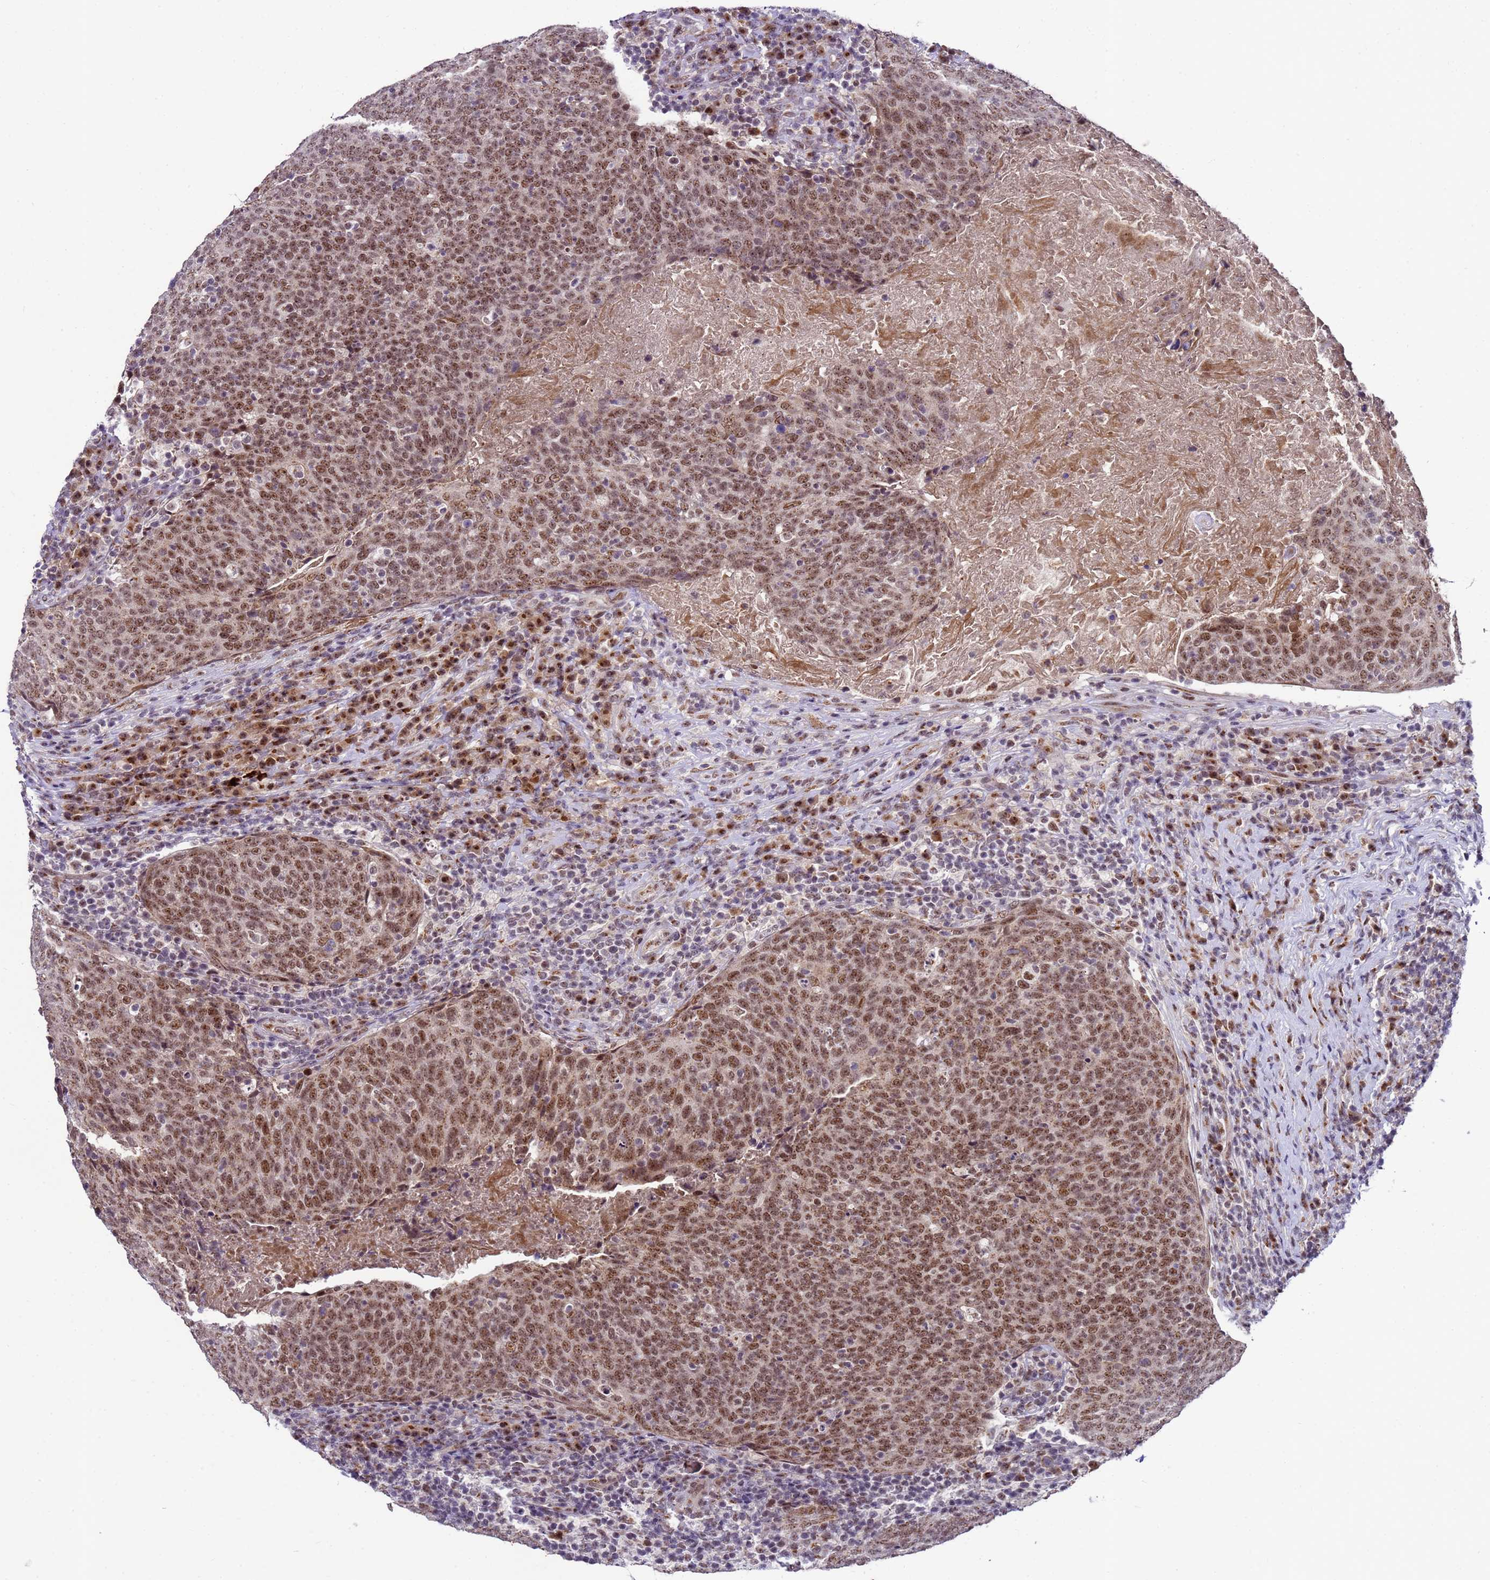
{"staining": {"intensity": "moderate", "quantity": ">75%", "location": "nuclear"}, "tissue": "head and neck cancer", "cell_type": "Tumor cells", "image_type": "cancer", "snomed": [{"axis": "morphology", "description": "Squamous cell carcinoma, NOS"}, {"axis": "morphology", "description": "Squamous cell carcinoma, metastatic, NOS"}, {"axis": "topography", "description": "Lymph node"}, {"axis": "topography", "description": "Head-Neck"}], "caption": "Immunohistochemical staining of human metastatic squamous cell carcinoma (head and neck) demonstrates moderate nuclear protein expression in approximately >75% of tumor cells.", "gene": "C19orf47", "patient": {"sex": "male", "age": 62}}